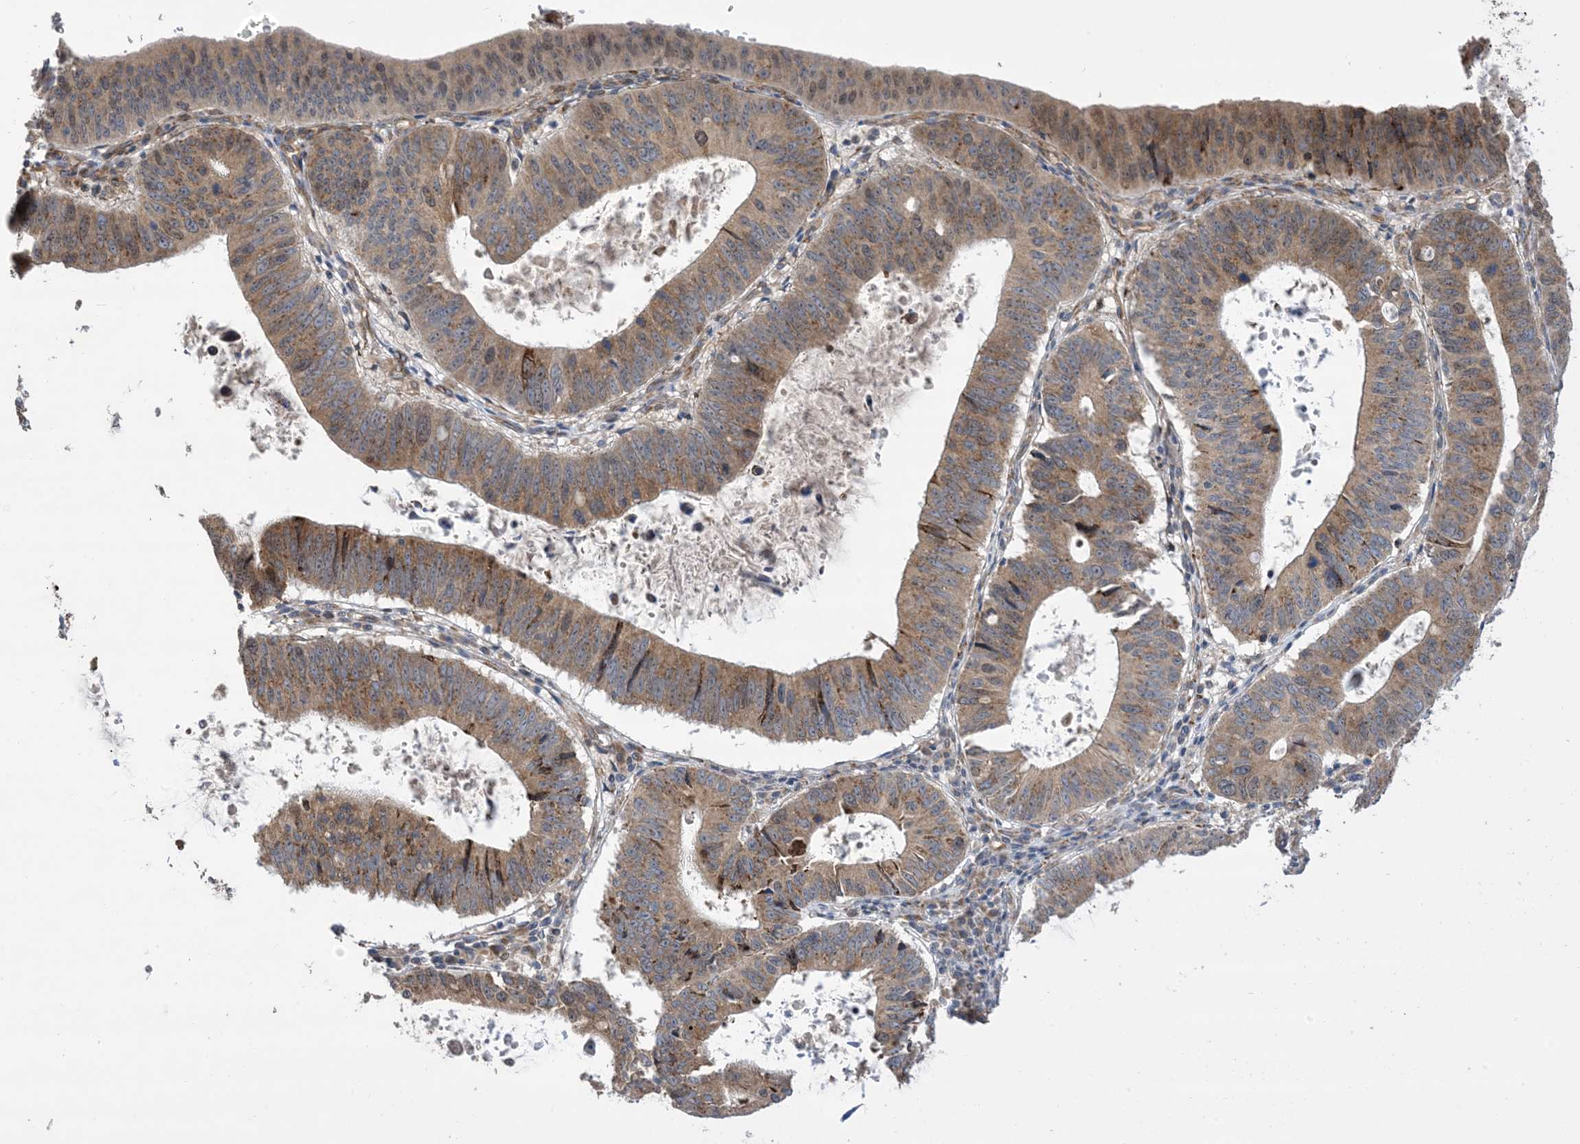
{"staining": {"intensity": "moderate", "quantity": ">75%", "location": "cytoplasmic/membranous"}, "tissue": "stomach cancer", "cell_type": "Tumor cells", "image_type": "cancer", "snomed": [{"axis": "morphology", "description": "Adenocarcinoma, NOS"}, {"axis": "topography", "description": "Stomach"}], "caption": "Moderate cytoplasmic/membranous expression is present in approximately >75% of tumor cells in stomach adenocarcinoma. The staining was performed using DAB to visualize the protein expression in brown, while the nuclei were stained in blue with hematoxylin (Magnification: 20x).", "gene": "CLEC16A", "patient": {"sex": "male", "age": 59}}